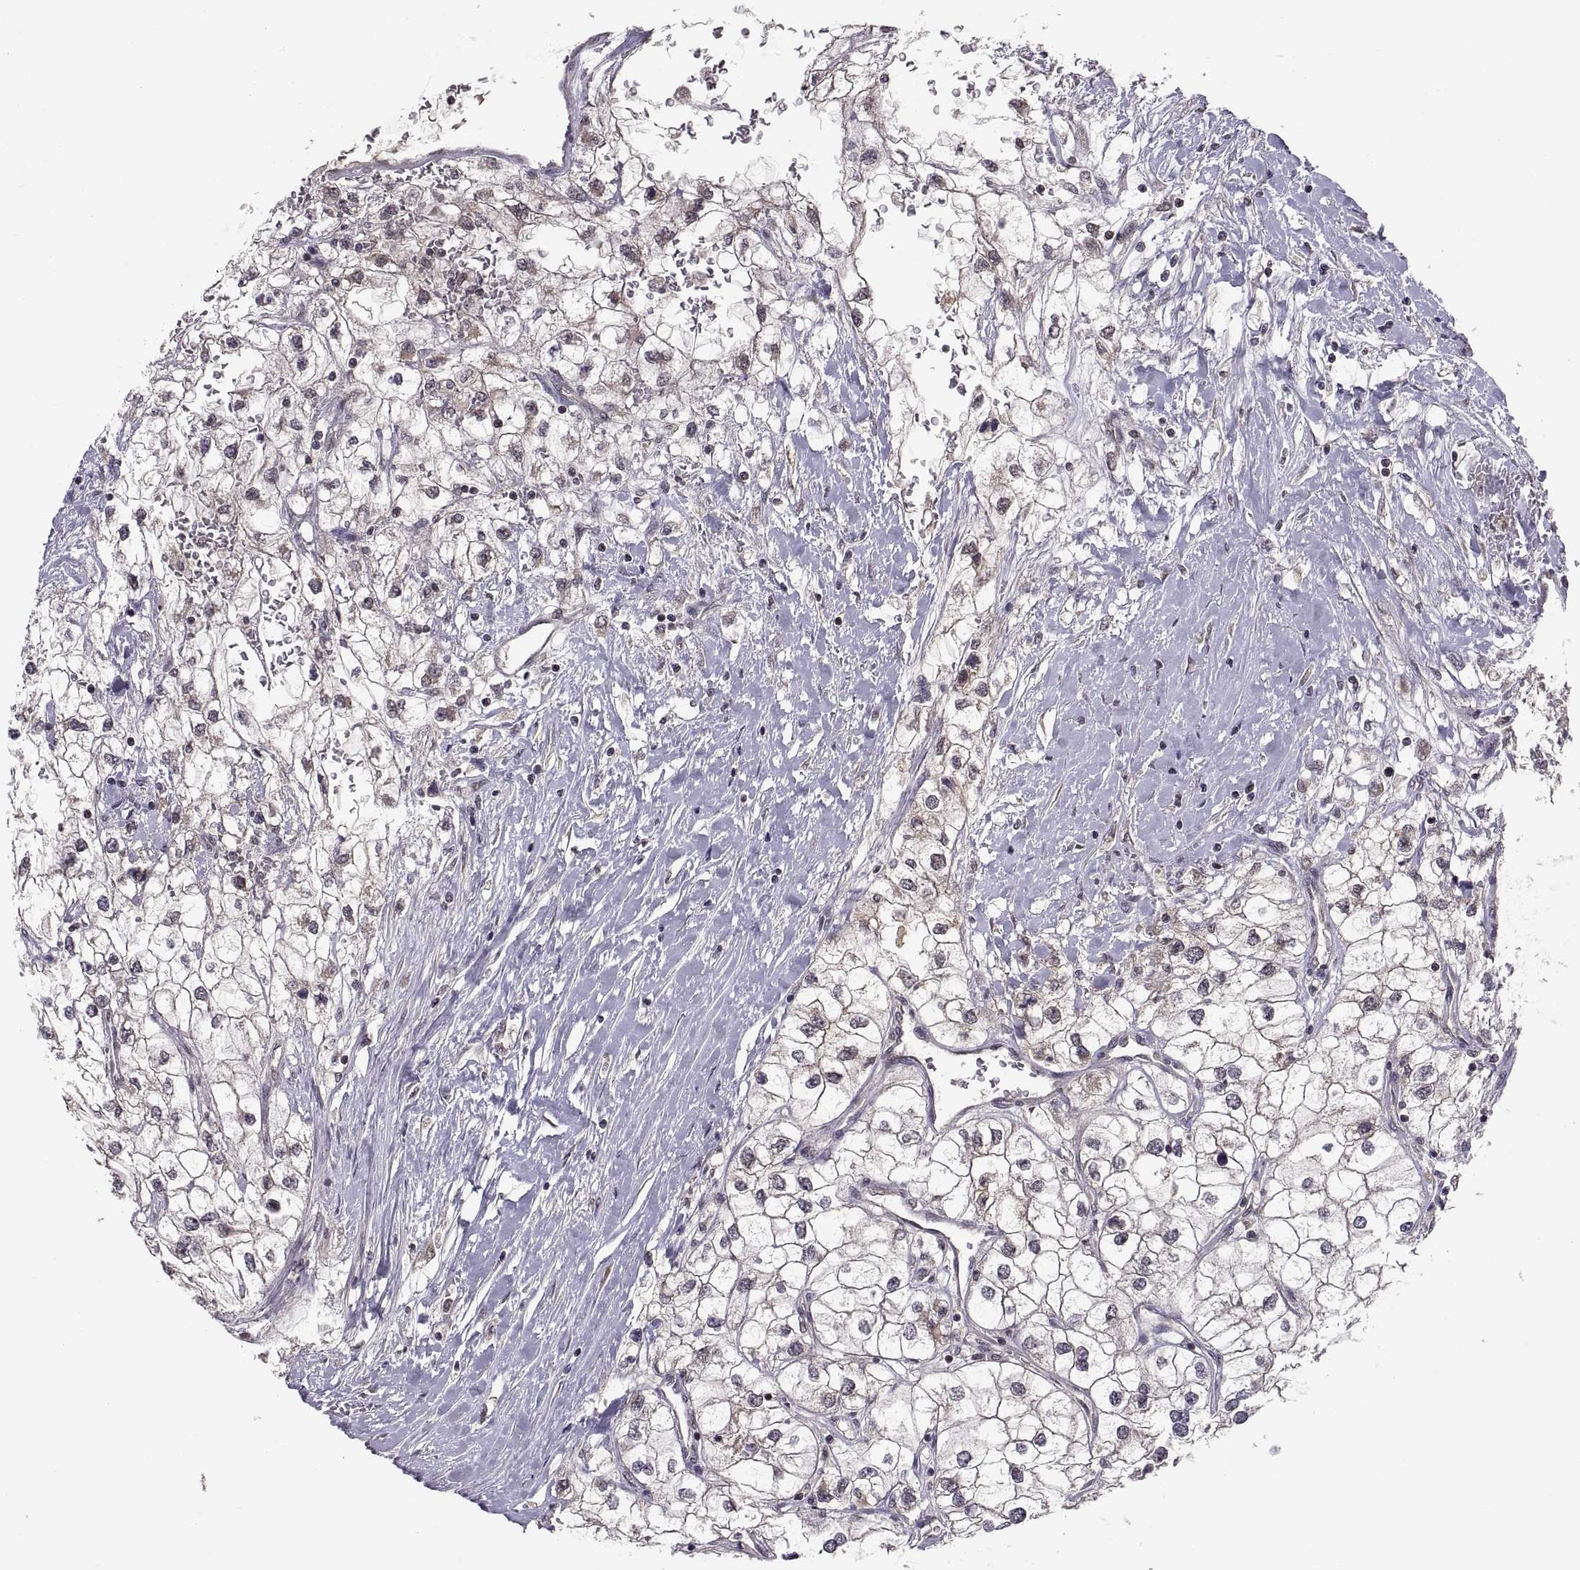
{"staining": {"intensity": "moderate", "quantity": "<25%", "location": "cytoplasmic/membranous"}, "tissue": "renal cancer", "cell_type": "Tumor cells", "image_type": "cancer", "snomed": [{"axis": "morphology", "description": "Adenocarcinoma, NOS"}, {"axis": "topography", "description": "Kidney"}], "caption": "A high-resolution micrograph shows immunohistochemistry staining of adenocarcinoma (renal), which demonstrates moderate cytoplasmic/membranous staining in approximately <25% of tumor cells.", "gene": "ABL2", "patient": {"sex": "male", "age": 59}}